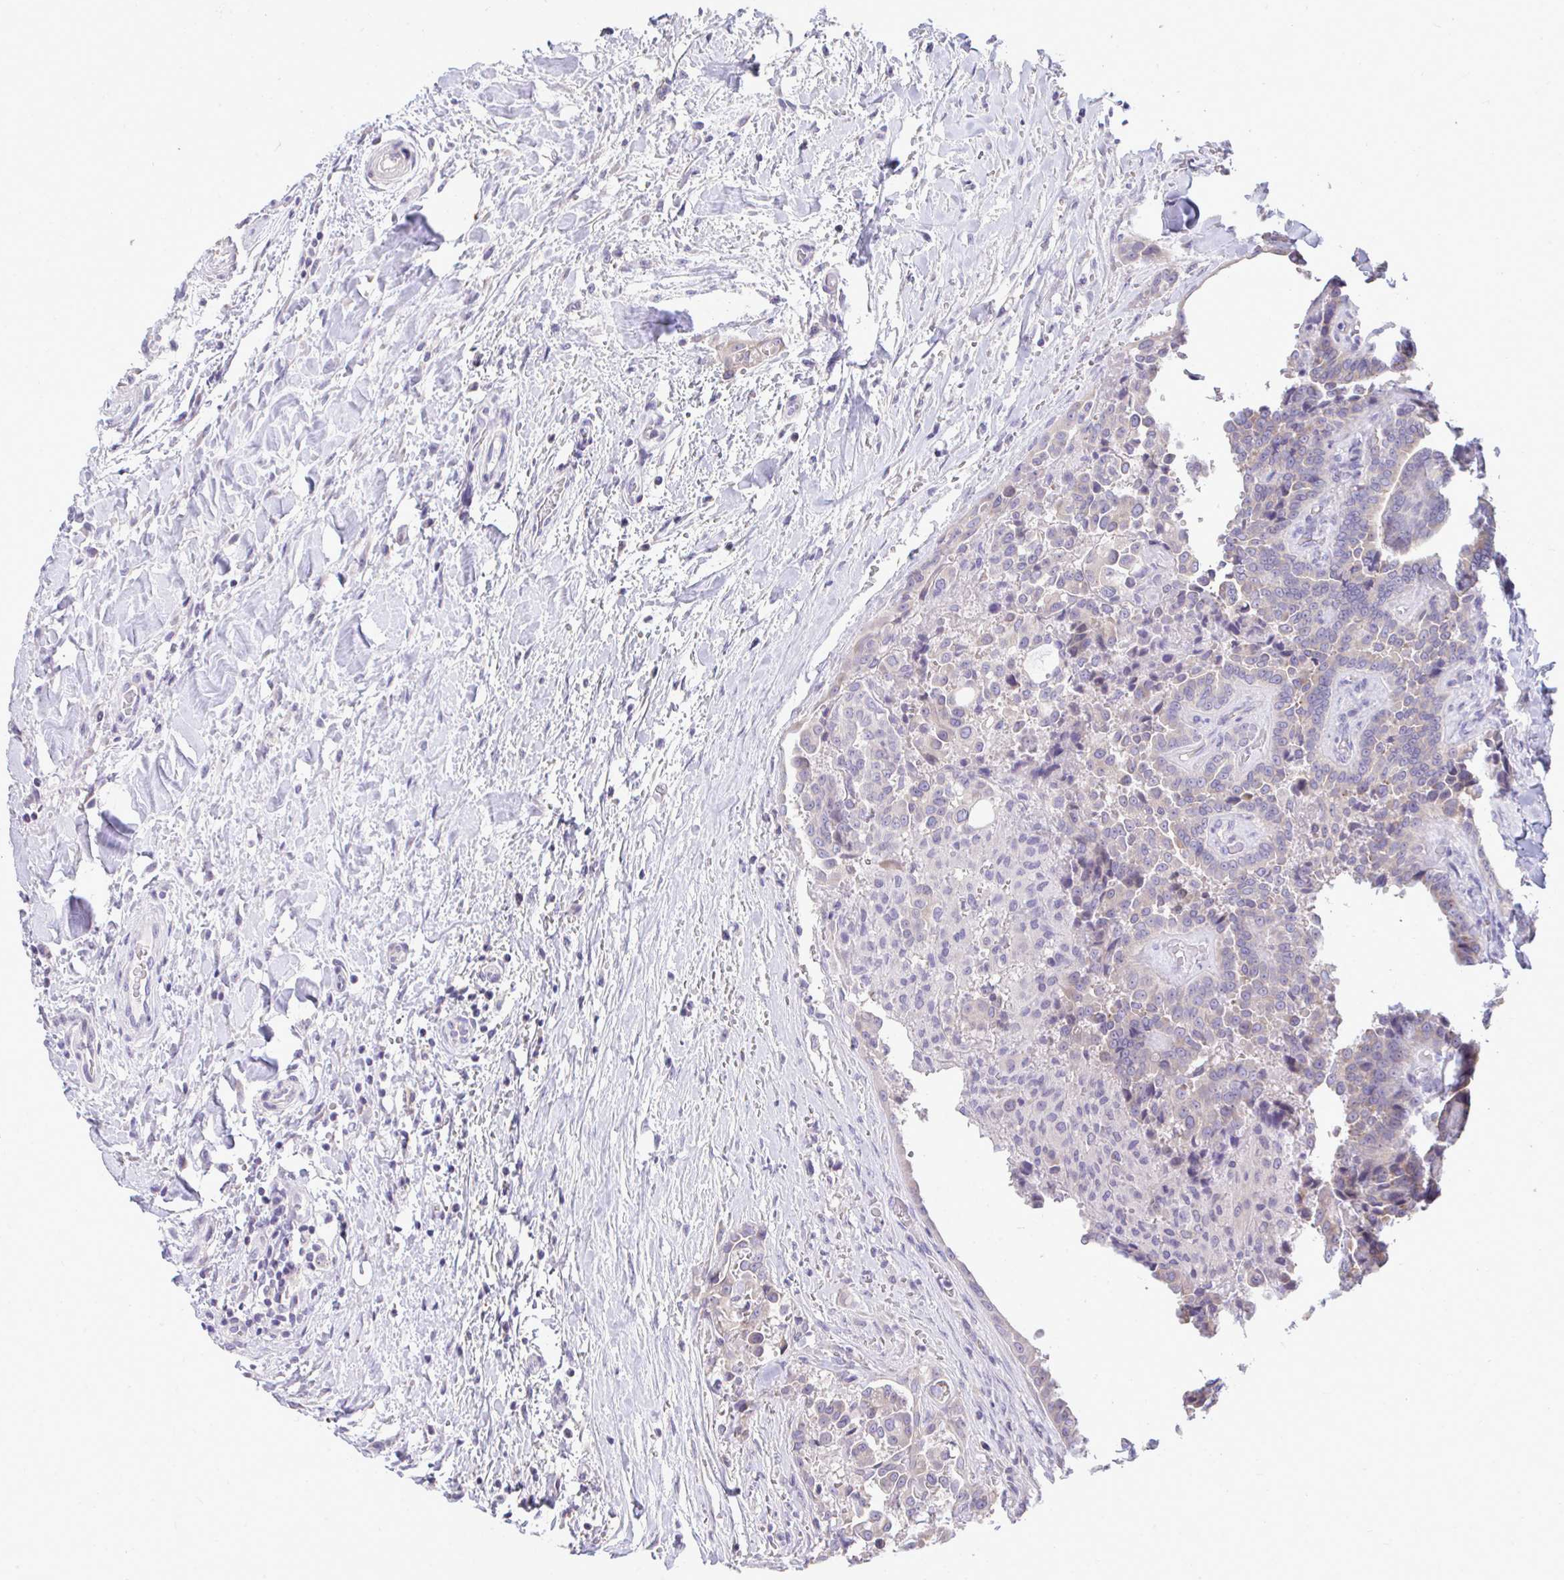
{"staining": {"intensity": "negative", "quantity": "none", "location": "none"}, "tissue": "thyroid cancer", "cell_type": "Tumor cells", "image_type": "cancer", "snomed": [{"axis": "morphology", "description": "Papillary adenocarcinoma, NOS"}, {"axis": "topography", "description": "Thyroid gland"}], "caption": "Protein analysis of thyroid cancer exhibits no significant staining in tumor cells.", "gene": "PIGK", "patient": {"sex": "male", "age": 61}}